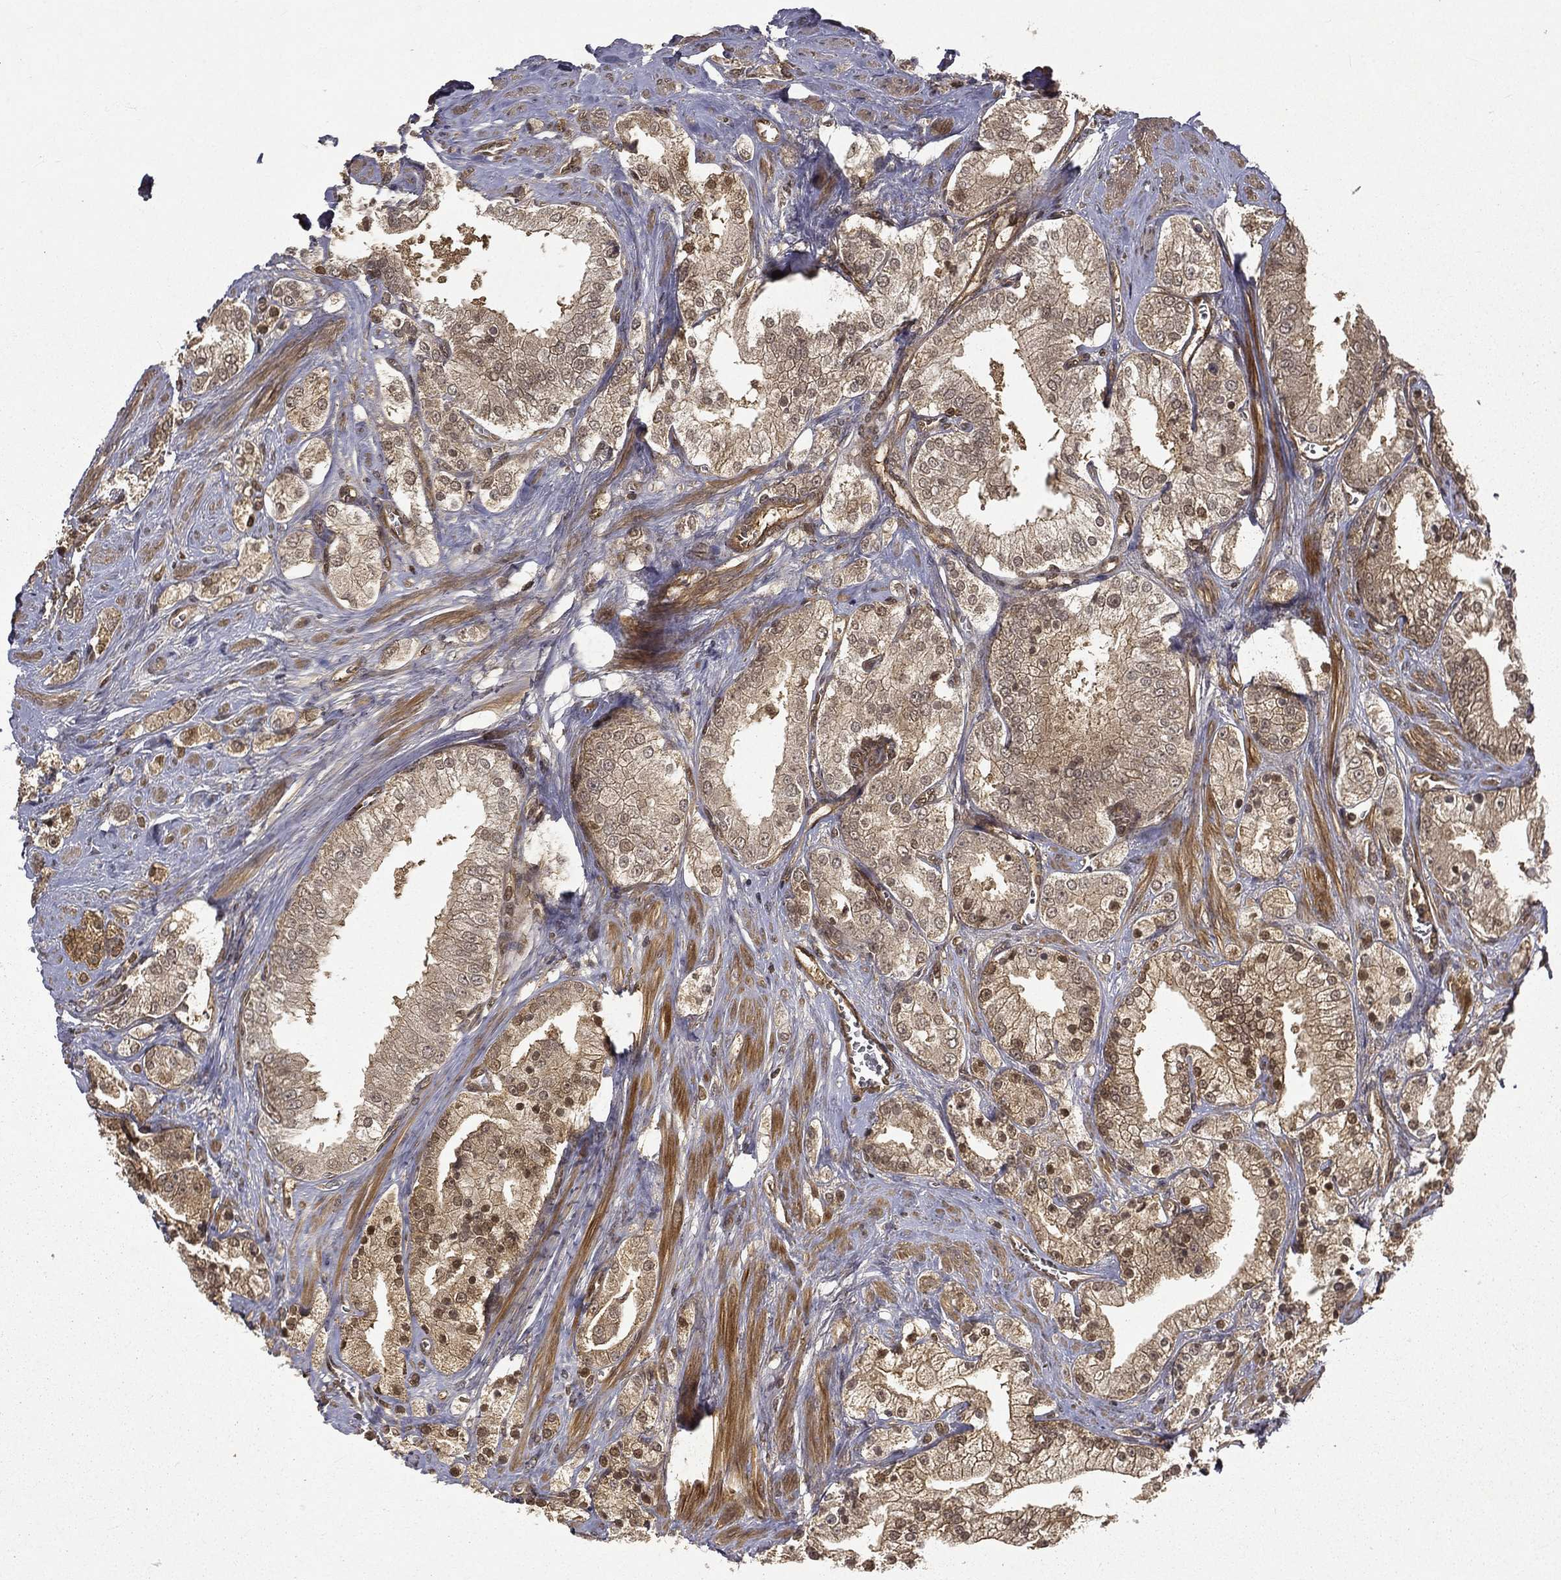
{"staining": {"intensity": "moderate", "quantity": "<25%", "location": "cytoplasmic/membranous,nuclear"}, "tissue": "prostate cancer", "cell_type": "Tumor cells", "image_type": "cancer", "snomed": [{"axis": "morphology", "description": "Adenocarcinoma, NOS"}, {"axis": "topography", "description": "Prostate and seminal vesicle, NOS"}, {"axis": "topography", "description": "Prostate"}], "caption": "Prostate adenocarcinoma was stained to show a protein in brown. There is low levels of moderate cytoplasmic/membranous and nuclear staining in about <25% of tumor cells. The protein is shown in brown color, while the nuclei are stained blue.", "gene": "FGD1", "patient": {"sex": "male", "age": 67}}